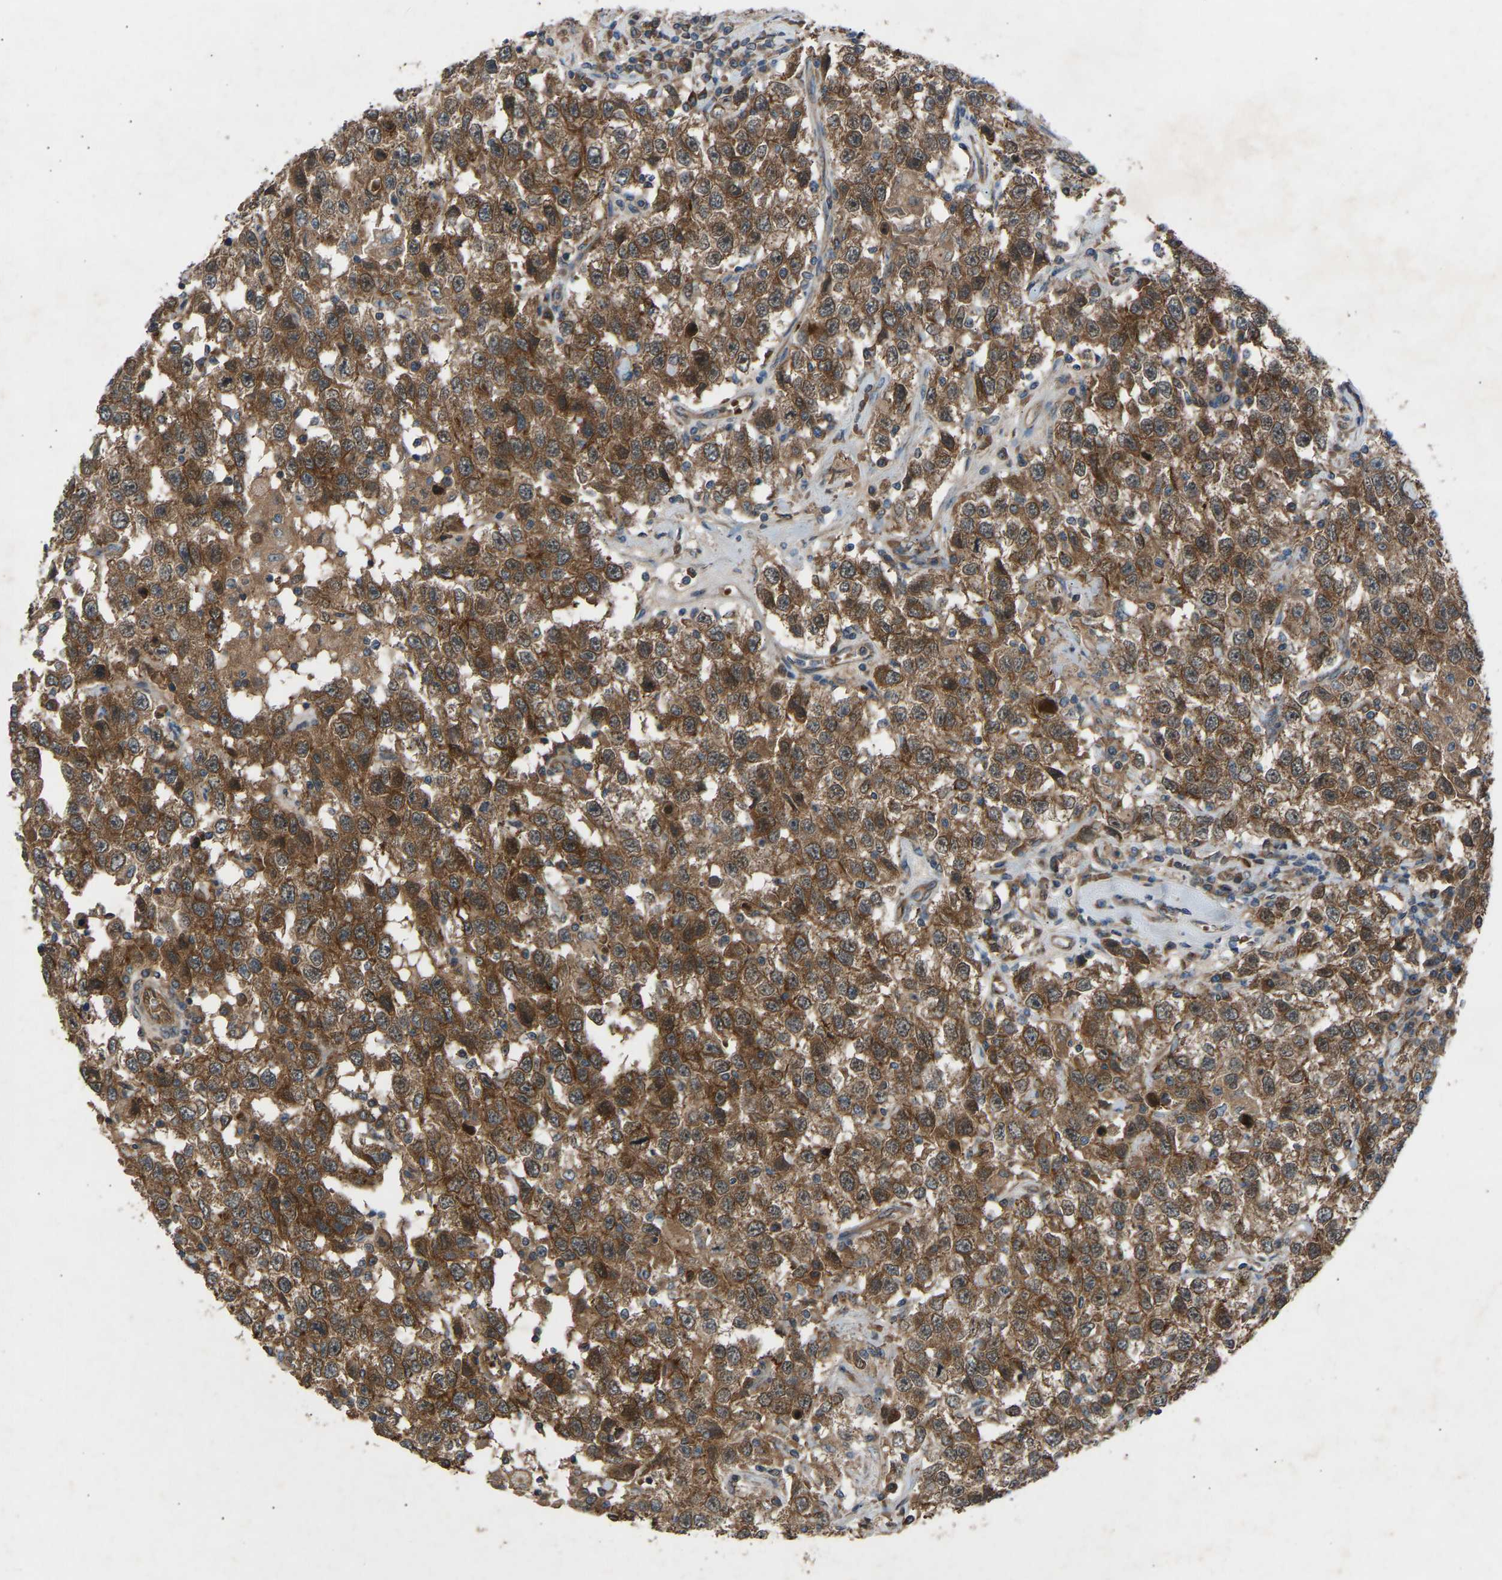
{"staining": {"intensity": "moderate", "quantity": ">75%", "location": "cytoplasmic/membranous"}, "tissue": "testis cancer", "cell_type": "Tumor cells", "image_type": "cancer", "snomed": [{"axis": "morphology", "description": "Seminoma, NOS"}, {"axis": "topography", "description": "Testis"}], "caption": "Testis cancer (seminoma) stained for a protein exhibits moderate cytoplasmic/membranous positivity in tumor cells.", "gene": "GAS2L1", "patient": {"sex": "male", "age": 41}}